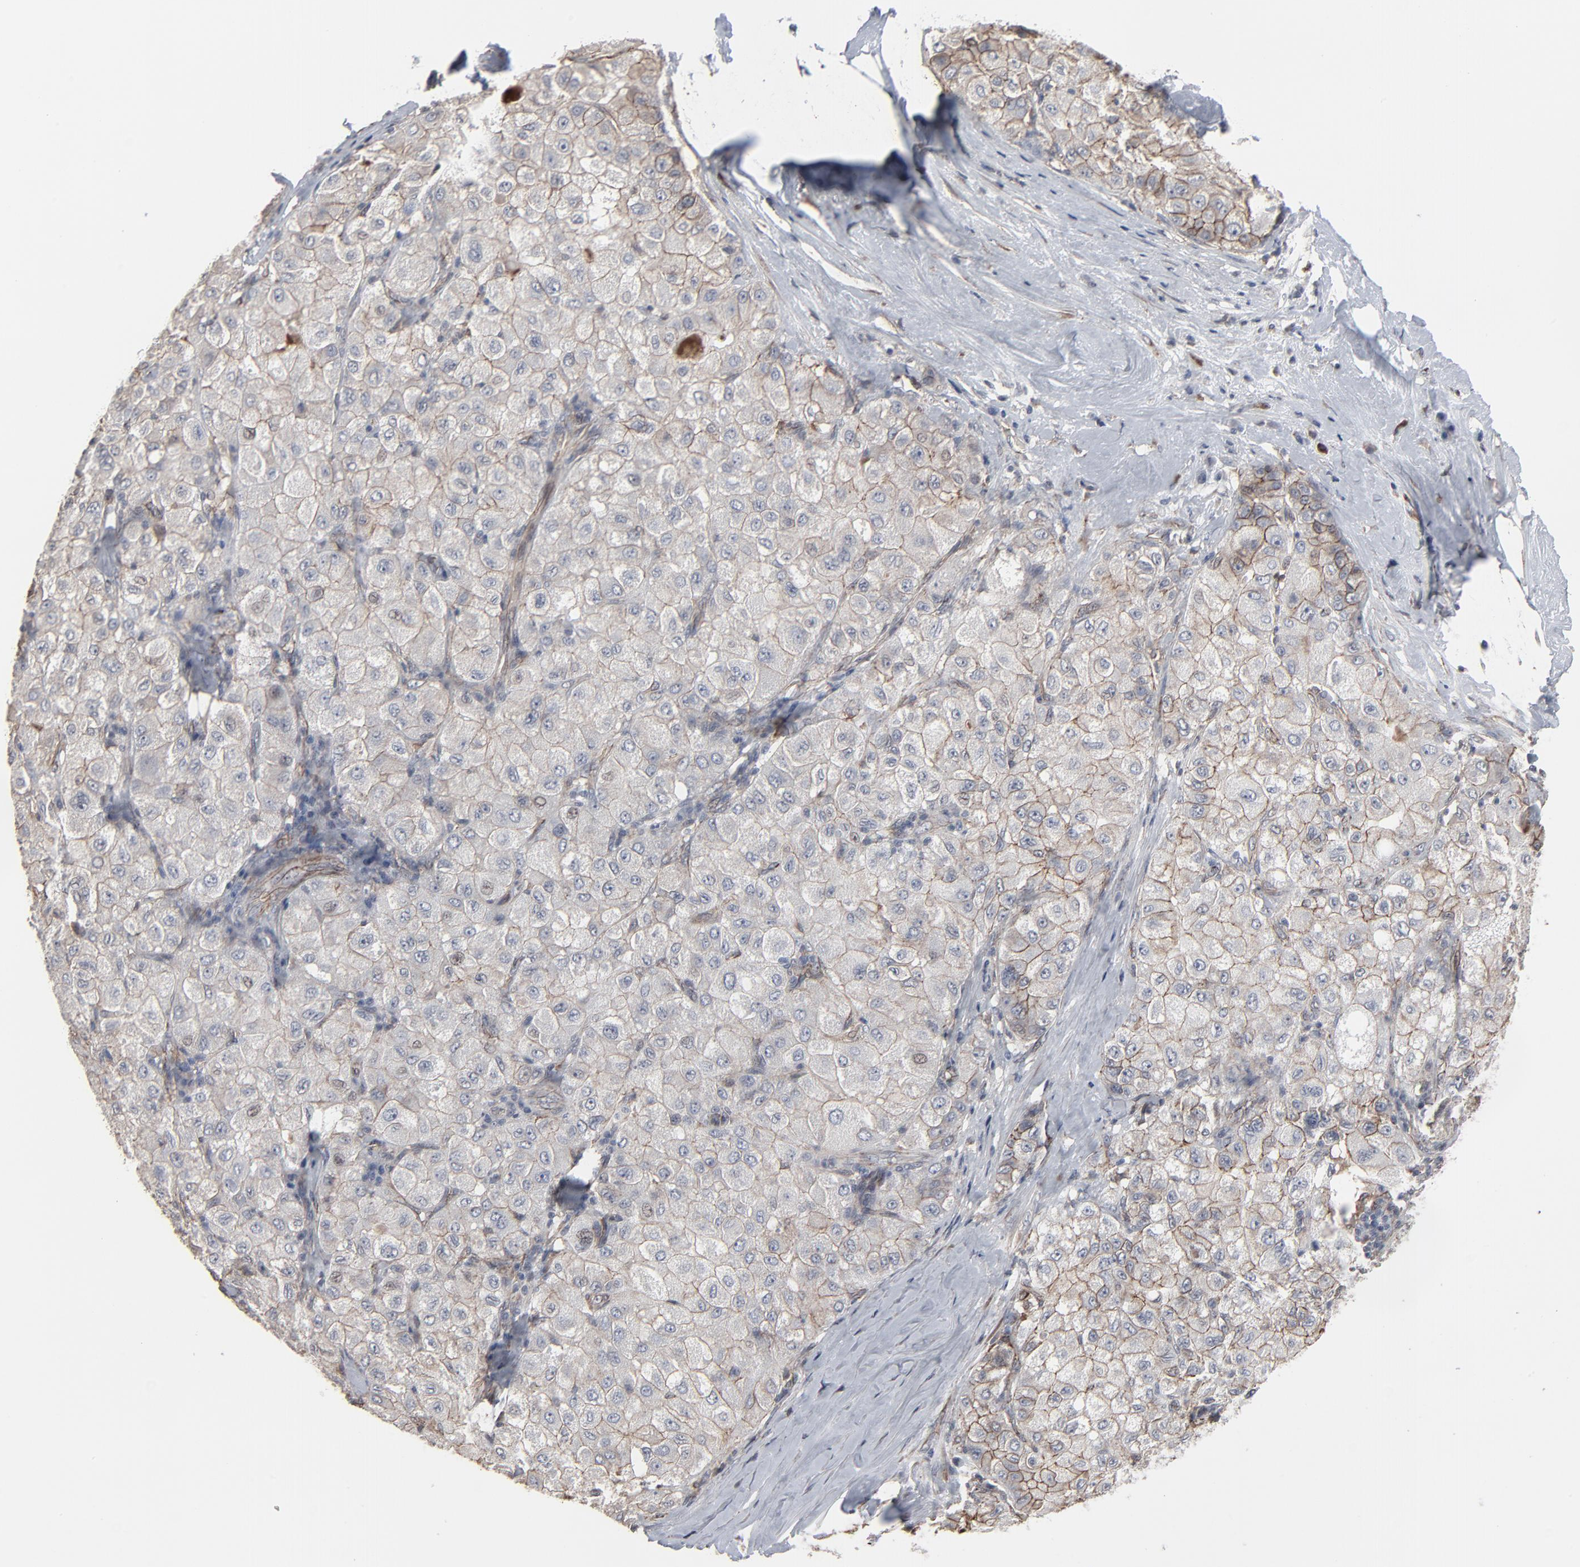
{"staining": {"intensity": "weak", "quantity": ">75%", "location": "cytoplasmic/membranous"}, "tissue": "liver cancer", "cell_type": "Tumor cells", "image_type": "cancer", "snomed": [{"axis": "morphology", "description": "Carcinoma, Hepatocellular, NOS"}, {"axis": "topography", "description": "Liver"}], "caption": "Immunohistochemistry (IHC) of human liver hepatocellular carcinoma shows low levels of weak cytoplasmic/membranous positivity in approximately >75% of tumor cells. (DAB (3,3'-diaminobenzidine) IHC, brown staining for protein, blue staining for nuclei).", "gene": "CTNND1", "patient": {"sex": "male", "age": 80}}